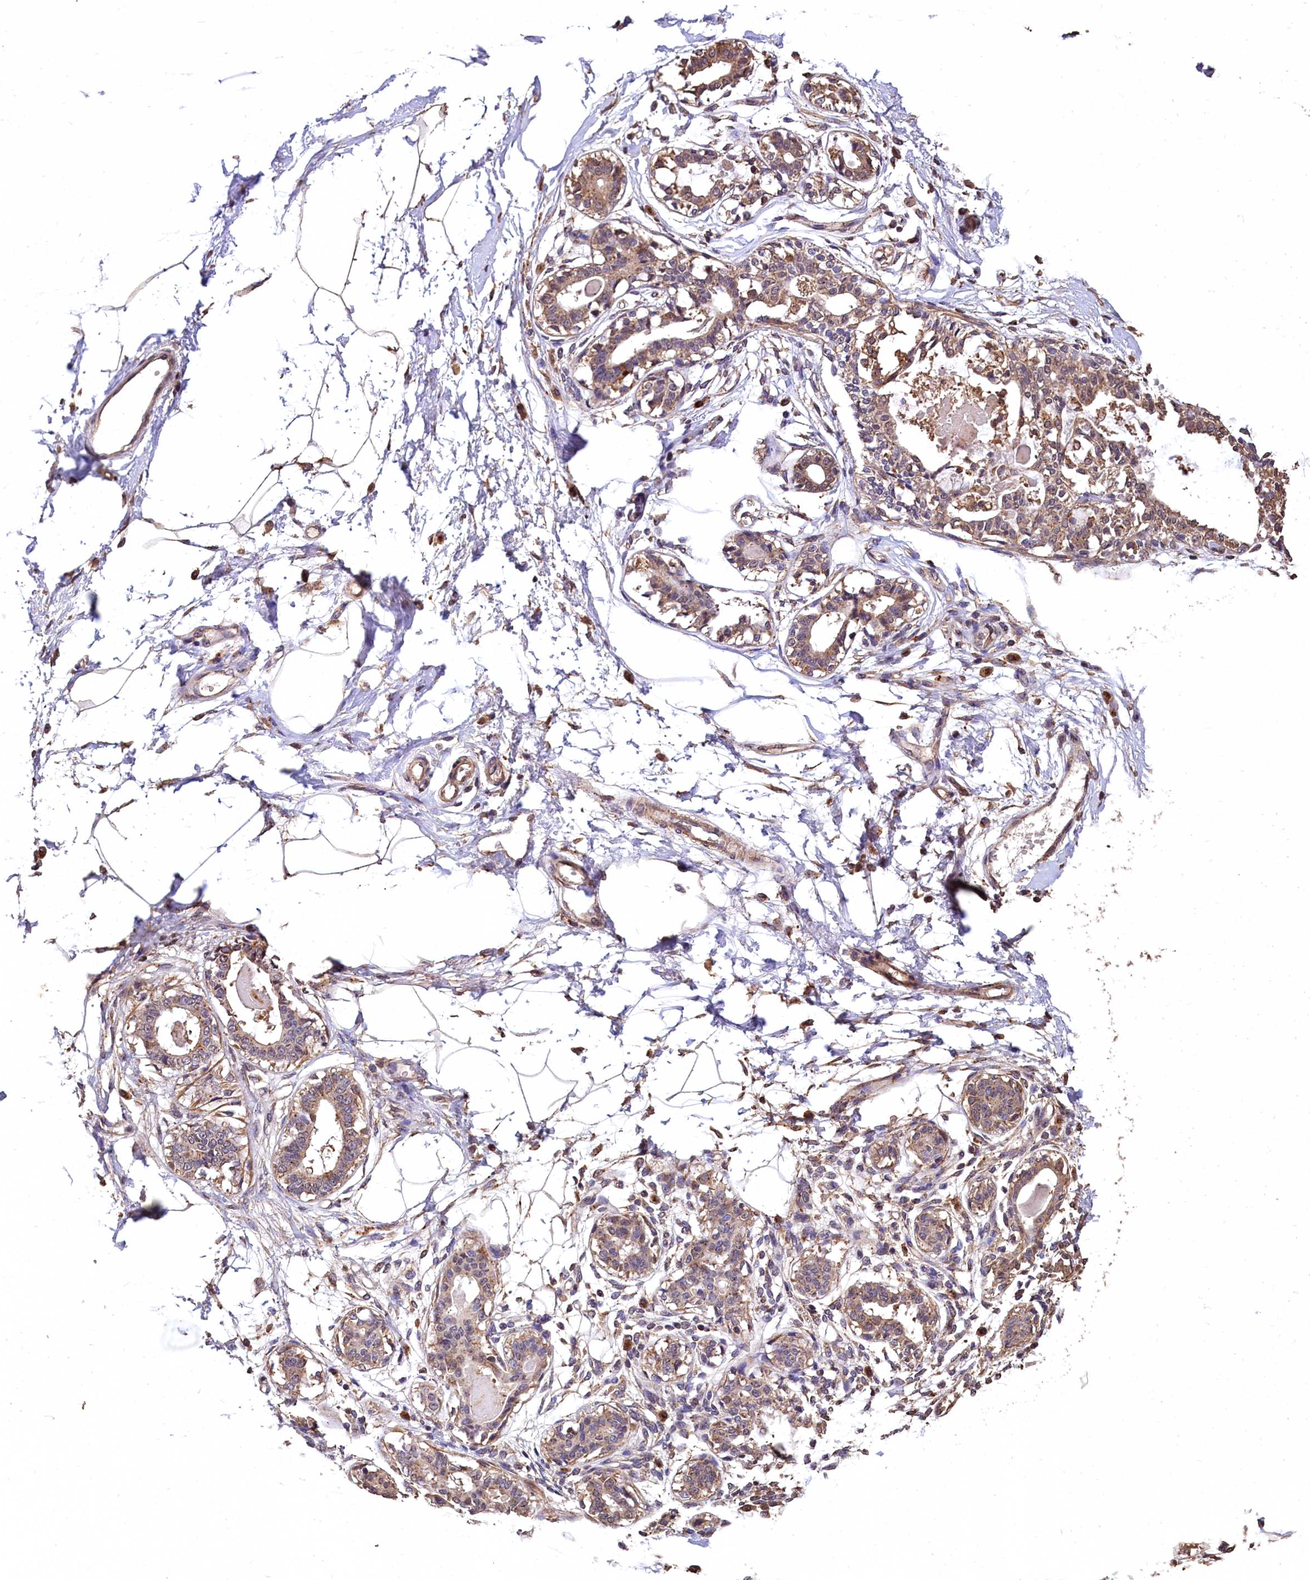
{"staining": {"intensity": "weak", "quantity": "<25%", "location": "cytoplasmic/membranous"}, "tissue": "breast", "cell_type": "Adipocytes", "image_type": "normal", "snomed": [{"axis": "morphology", "description": "Normal tissue, NOS"}, {"axis": "topography", "description": "Breast"}], "caption": "Human breast stained for a protein using IHC shows no expression in adipocytes.", "gene": "LSM4", "patient": {"sex": "female", "age": 45}}